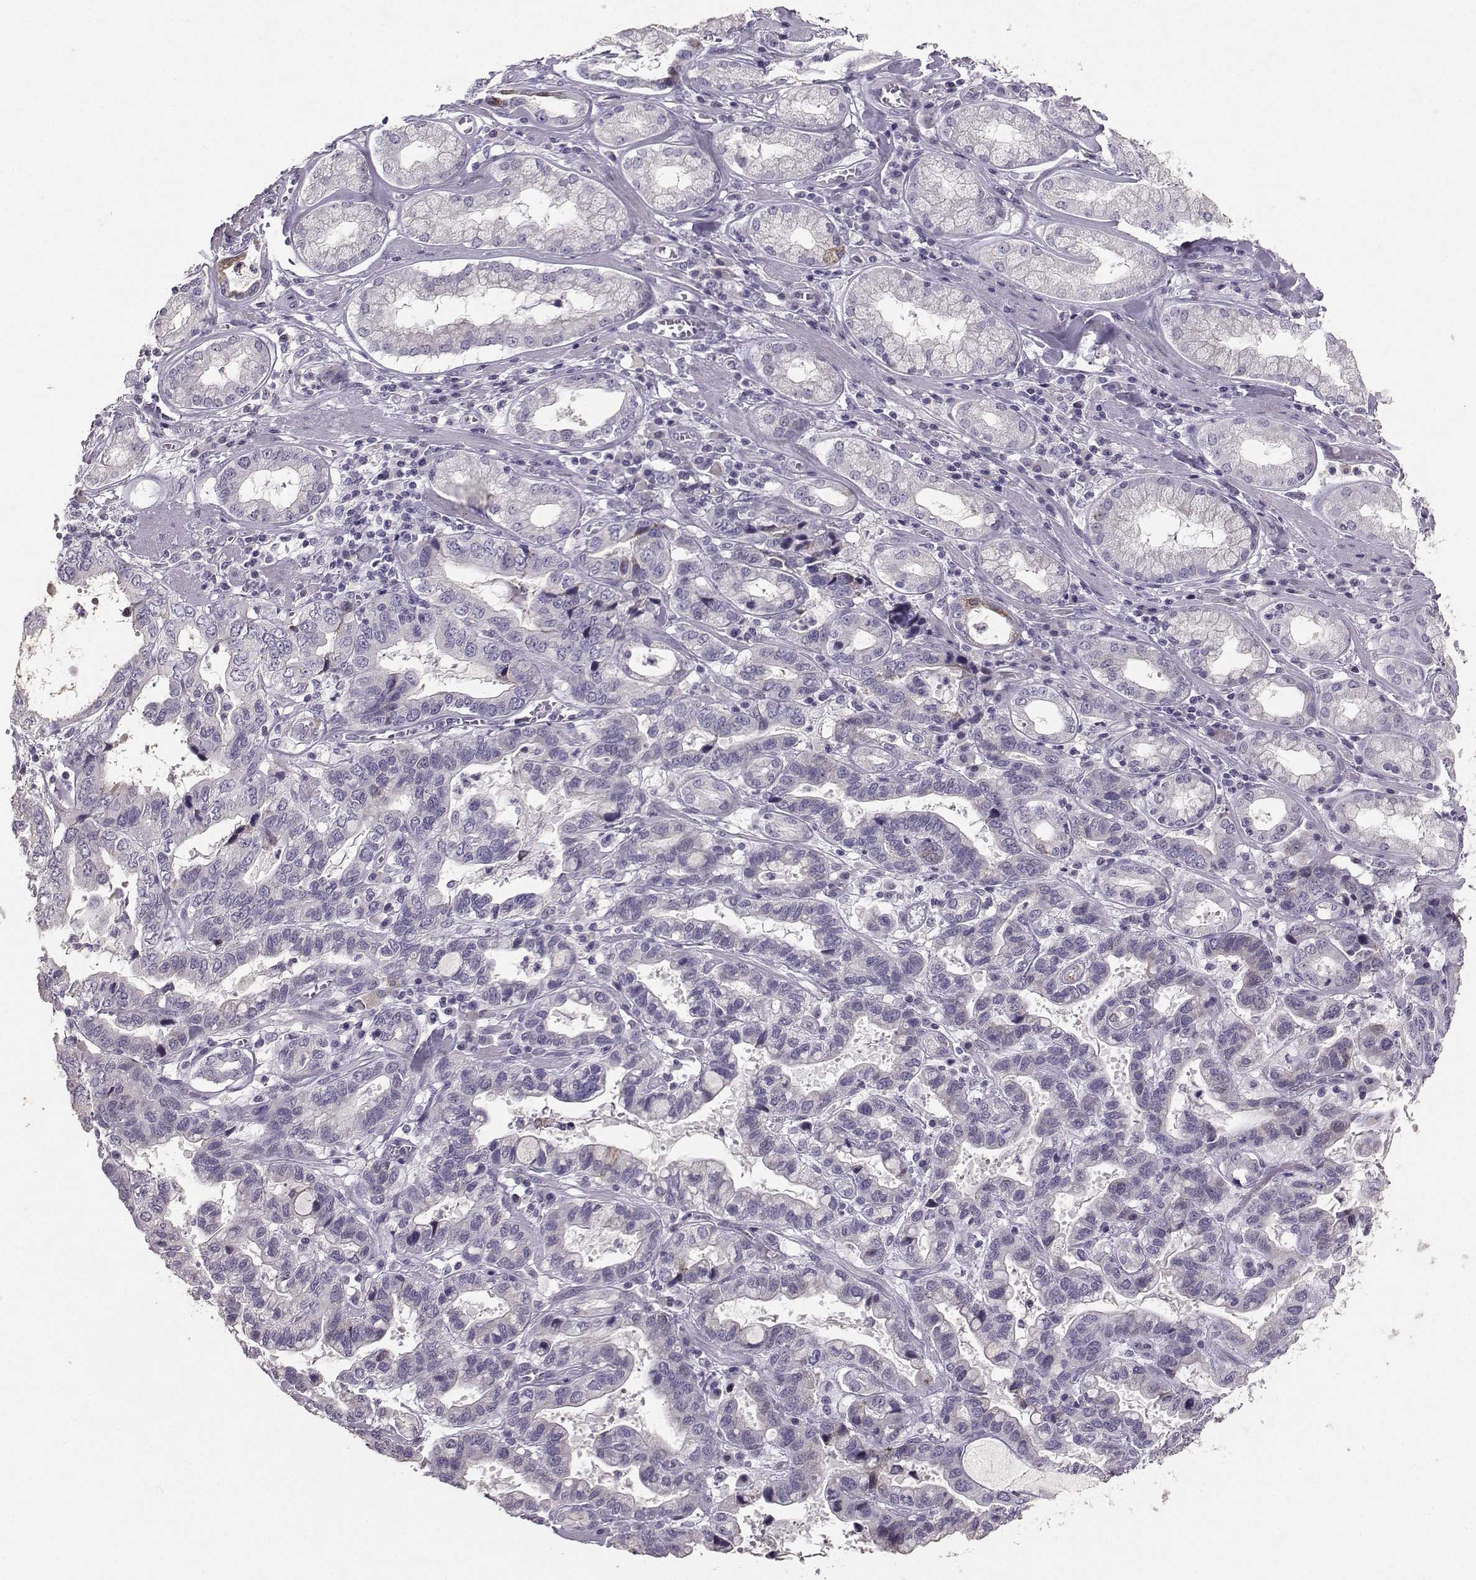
{"staining": {"intensity": "negative", "quantity": "none", "location": "none"}, "tissue": "stomach cancer", "cell_type": "Tumor cells", "image_type": "cancer", "snomed": [{"axis": "morphology", "description": "Adenocarcinoma, NOS"}, {"axis": "topography", "description": "Stomach, lower"}], "caption": "Immunohistochemistry (IHC) micrograph of human stomach cancer stained for a protein (brown), which shows no expression in tumor cells.", "gene": "PKP2", "patient": {"sex": "female", "age": 76}}